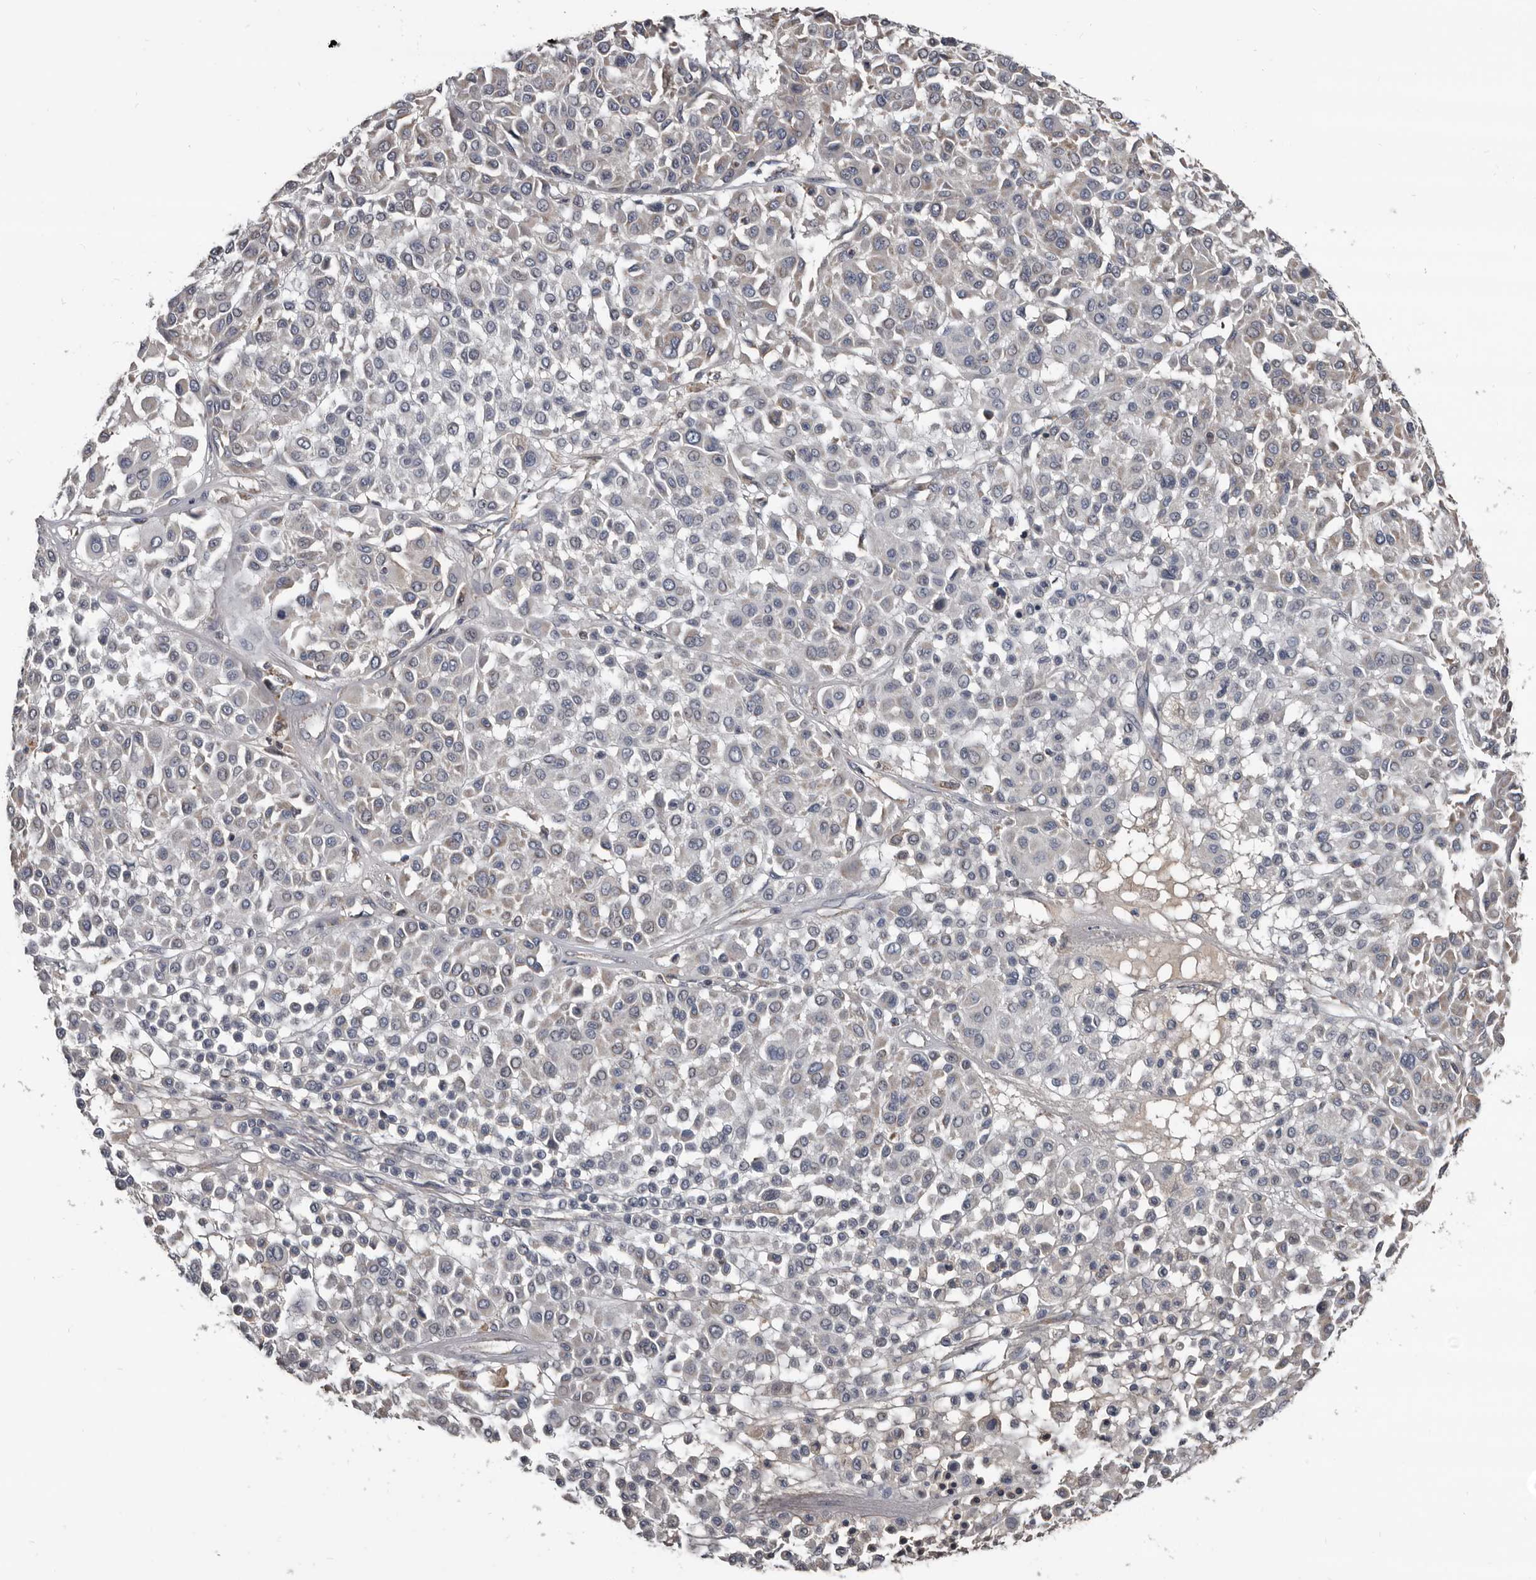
{"staining": {"intensity": "negative", "quantity": "none", "location": "none"}, "tissue": "melanoma", "cell_type": "Tumor cells", "image_type": "cancer", "snomed": [{"axis": "morphology", "description": "Malignant melanoma, Metastatic site"}, {"axis": "topography", "description": "Soft tissue"}], "caption": "Malignant melanoma (metastatic site) was stained to show a protein in brown. There is no significant positivity in tumor cells. The staining is performed using DAB brown chromogen with nuclei counter-stained in using hematoxylin.", "gene": "GREB1", "patient": {"sex": "male", "age": 41}}